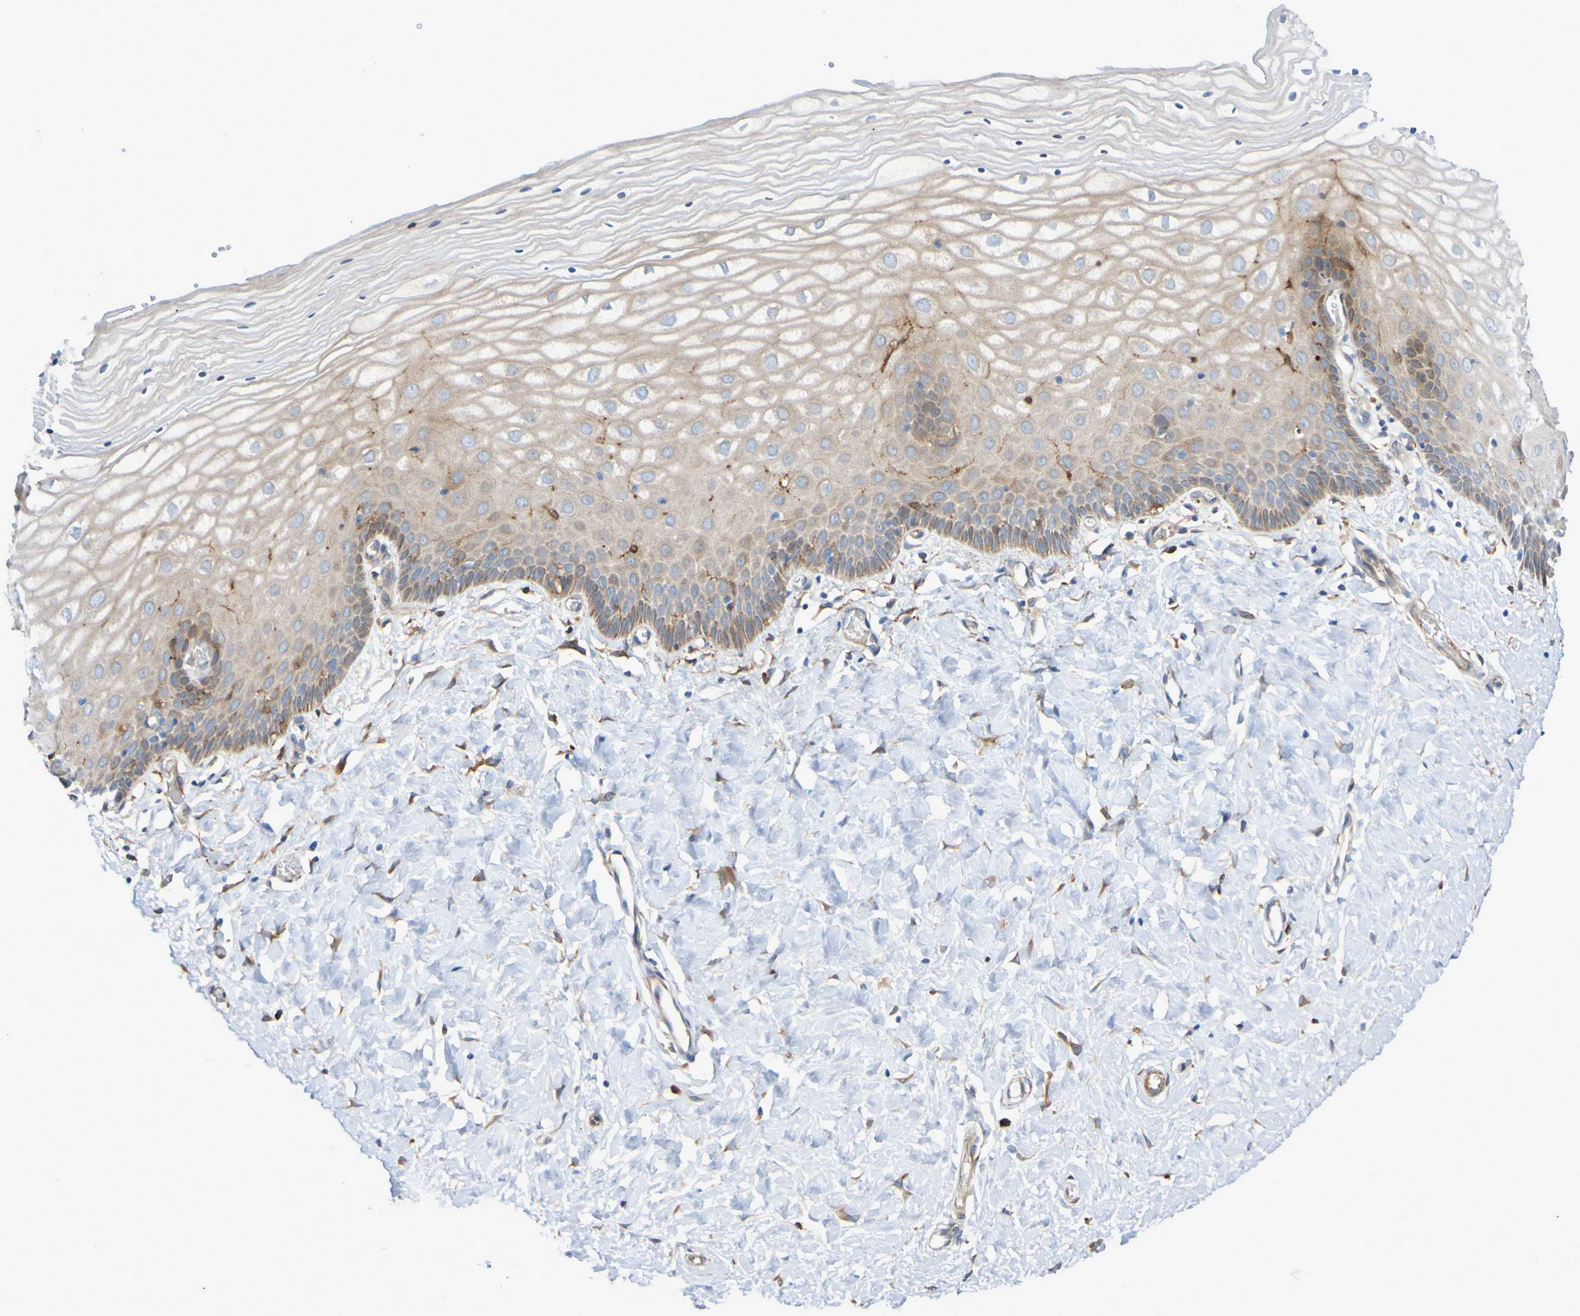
{"staining": {"intensity": "weak", "quantity": "25%-75%", "location": "cytoplasmic/membranous"}, "tissue": "cervix", "cell_type": "Glandular cells", "image_type": "normal", "snomed": [{"axis": "morphology", "description": "Normal tissue, NOS"}, {"axis": "topography", "description": "Cervix"}], "caption": "Cervix stained for a protein reveals weak cytoplasmic/membranous positivity in glandular cells.", "gene": "SCRG1", "patient": {"sex": "female", "age": 55}}